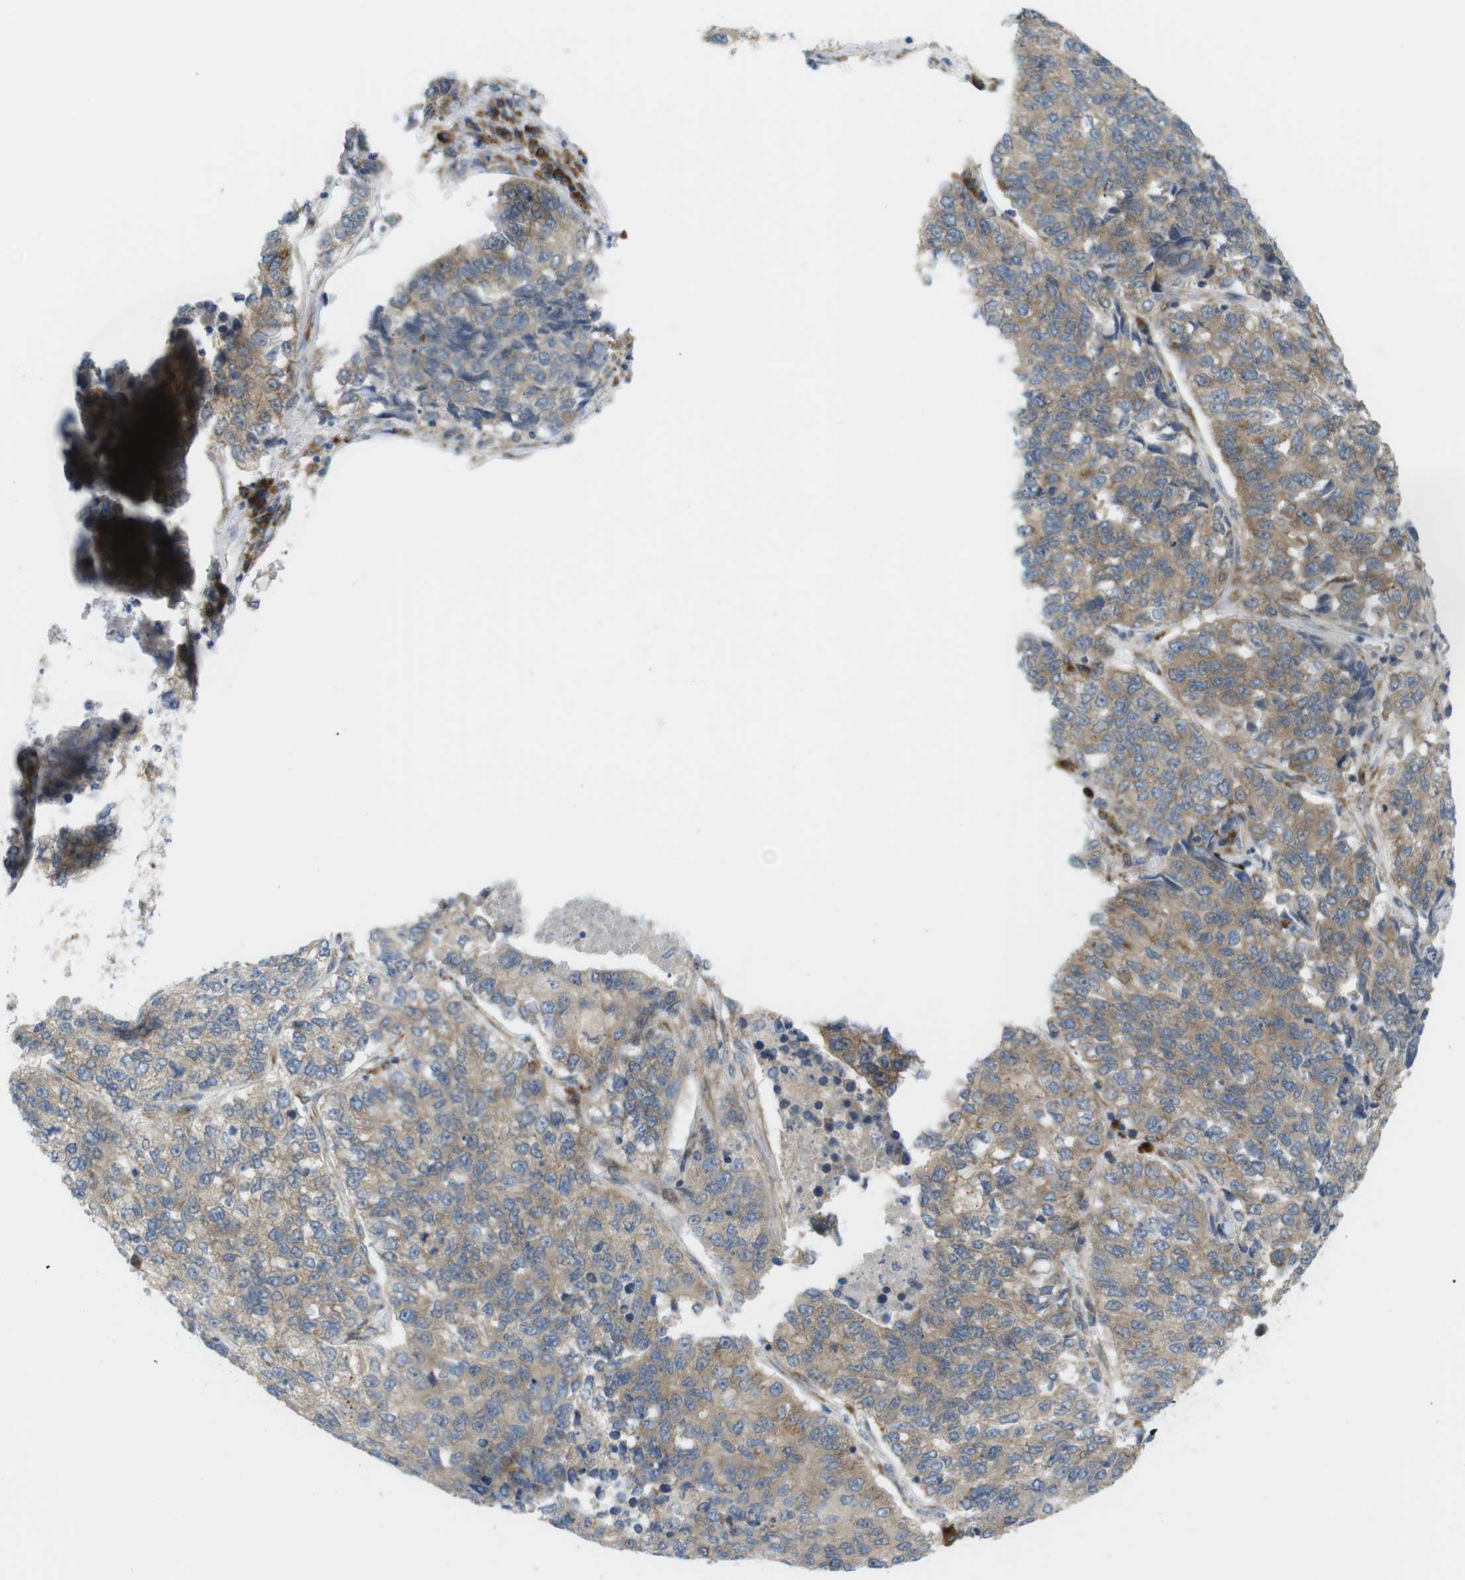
{"staining": {"intensity": "weak", "quantity": ">75%", "location": "cytoplasmic/membranous"}, "tissue": "lung cancer", "cell_type": "Tumor cells", "image_type": "cancer", "snomed": [{"axis": "morphology", "description": "Adenocarcinoma, NOS"}, {"axis": "topography", "description": "Lung"}], "caption": "Immunohistochemical staining of adenocarcinoma (lung) demonstrates low levels of weak cytoplasmic/membranous positivity in about >75% of tumor cells.", "gene": "GJC3", "patient": {"sex": "male", "age": 49}}